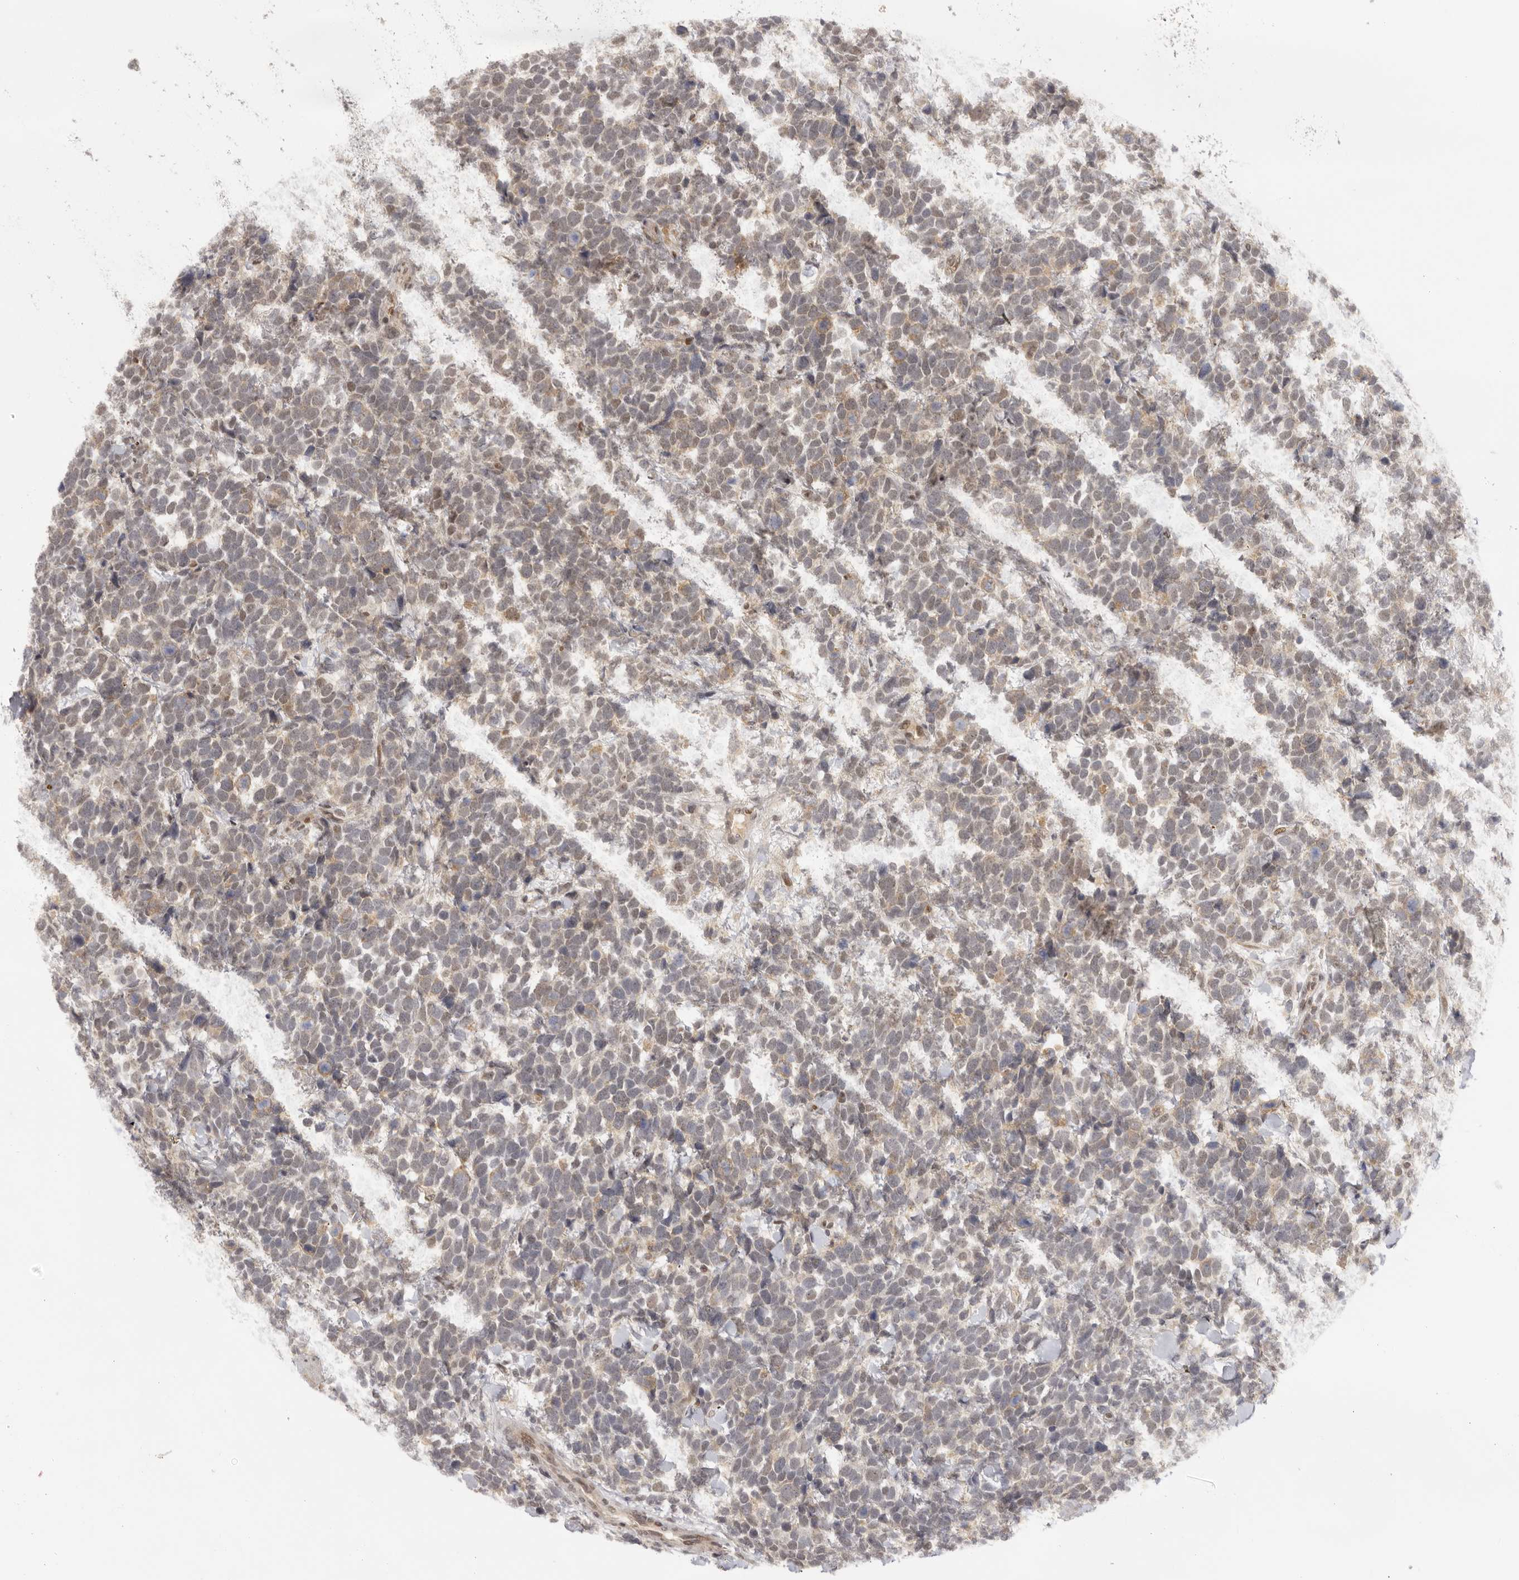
{"staining": {"intensity": "weak", "quantity": "<25%", "location": "cytoplasmic/membranous,nuclear"}, "tissue": "urothelial cancer", "cell_type": "Tumor cells", "image_type": "cancer", "snomed": [{"axis": "morphology", "description": "Urothelial carcinoma, High grade"}, {"axis": "topography", "description": "Urinary bladder"}], "caption": "This is a image of immunohistochemistry staining of urothelial cancer, which shows no staining in tumor cells. (DAB (3,3'-diaminobenzidine) immunohistochemistry with hematoxylin counter stain).", "gene": "ZNF326", "patient": {"sex": "female", "age": 82}}